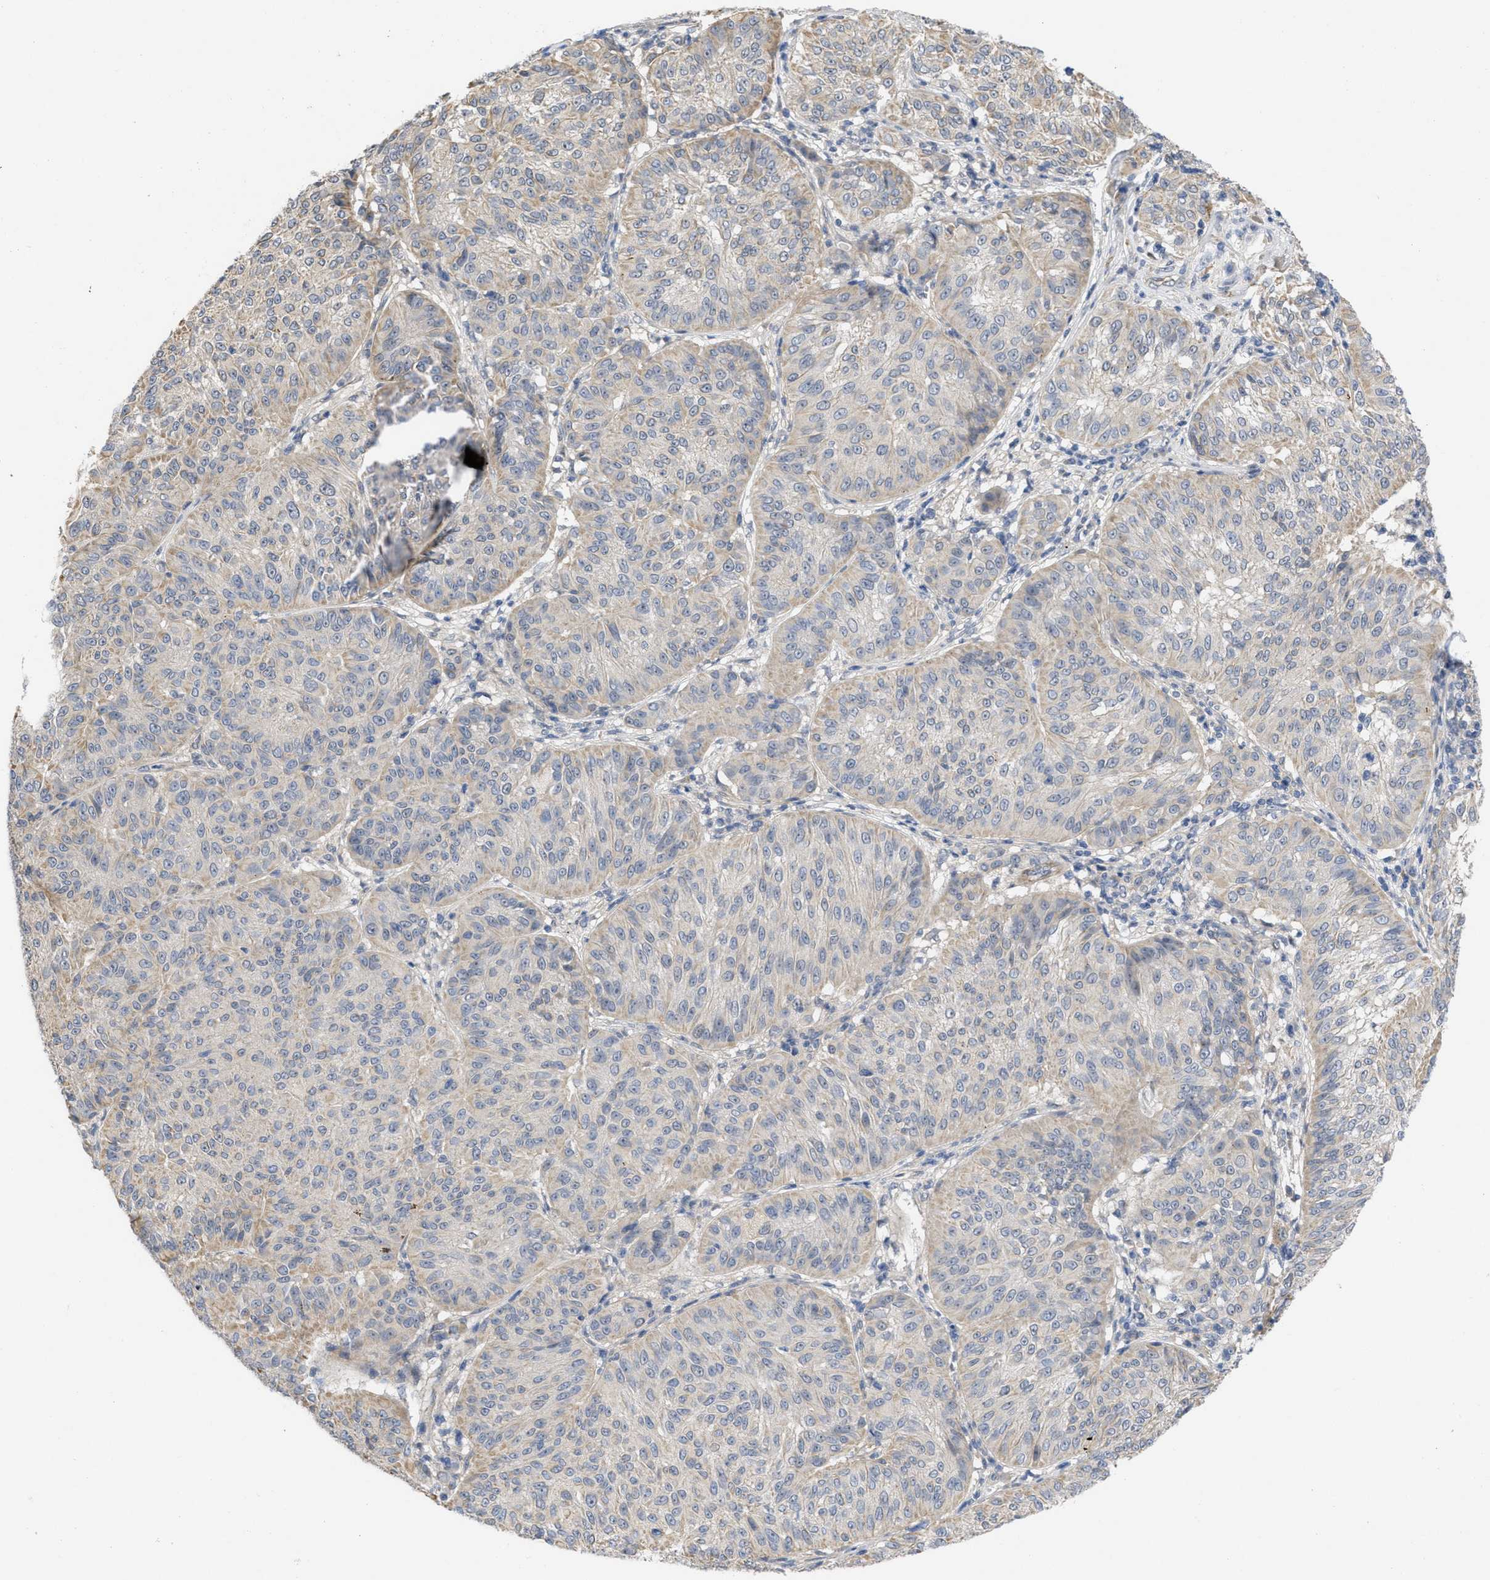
{"staining": {"intensity": "weak", "quantity": "<25%", "location": "cytoplasmic/membranous"}, "tissue": "melanoma", "cell_type": "Tumor cells", "image_type": "cancer", "snomed": [{"axis": "morphology", "description": "Malignant melanoma, NOS"}, {"axis": "topography", "description": "Skin"}], "caption": "Immunohistochemistry (IHC) micrograph of human malignant melanoma stained for a protein (brown), which demonstrates no staining in tumor cells.", "gene": "ARHGEF26", "patient": {"sex": "female", "age": 72}}